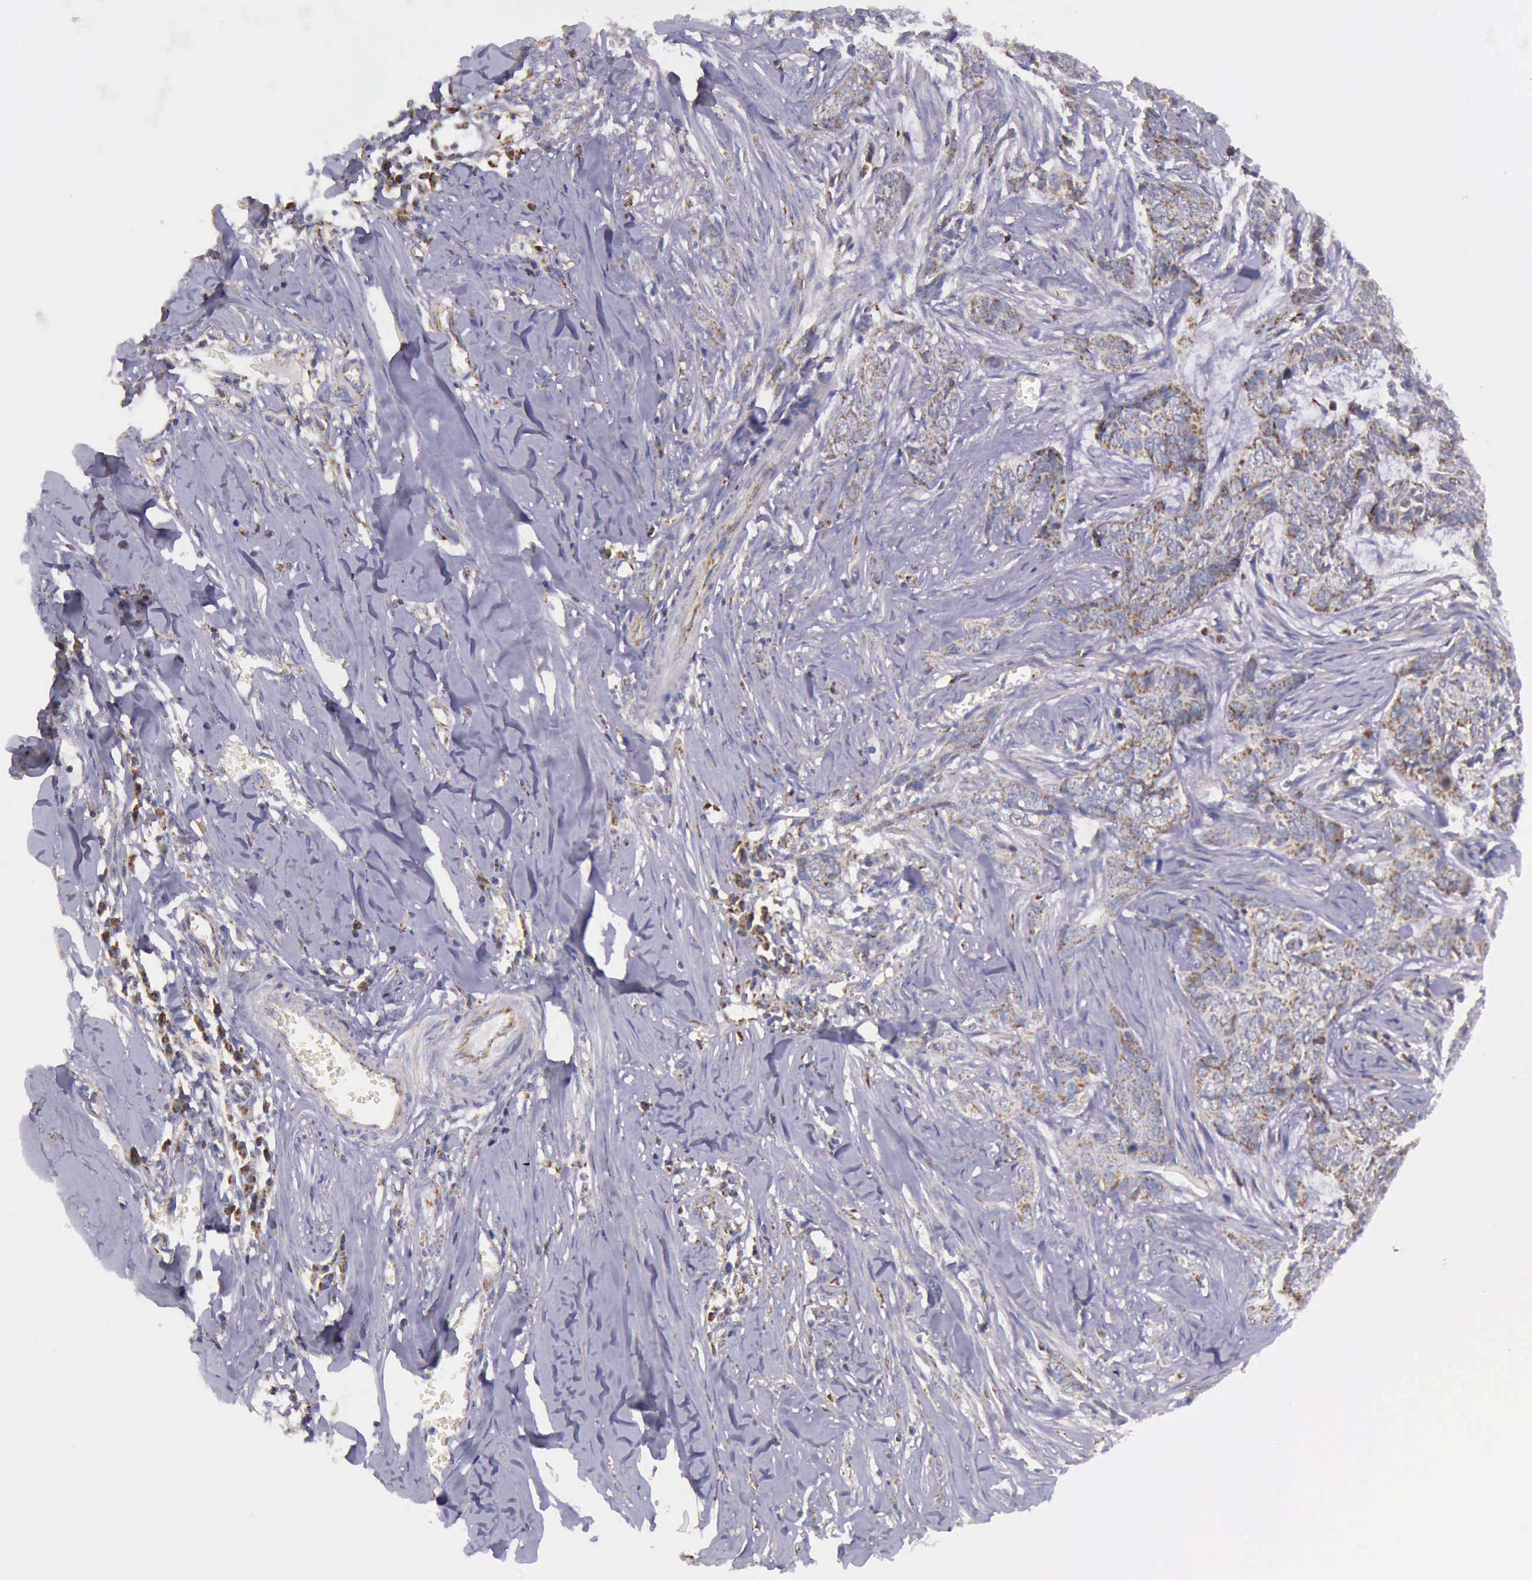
{"staining": {"intensity": "weak", "quantity": "25%-75%", "location": "cytoplasmic/membranous"}, "tissue": "skin cancer", "cell_type": "Tumor cells", "image_type": "cancer", "snomed": [{"axis": "morphology", "description": "Normal tissue, NOS"}, {"axis": "morphology", "description": "Basal cell carcinoma"}, {"axis": "topography", "description": "Skin"}], "caption": "Protein analysis of skin cancer (basal cell carcinoma) tissue displays weak cytoplasmic/membranous staining in approximately 25%-75% of tumor cells. The staining was performed using DAB (3,3'-diaminobenzidine), with brown indicating positive protein expression. Nuclei are stained blue with hematoxylin.", "gene": "TXN2", "patient": {"sex": "female", "age": 65}}